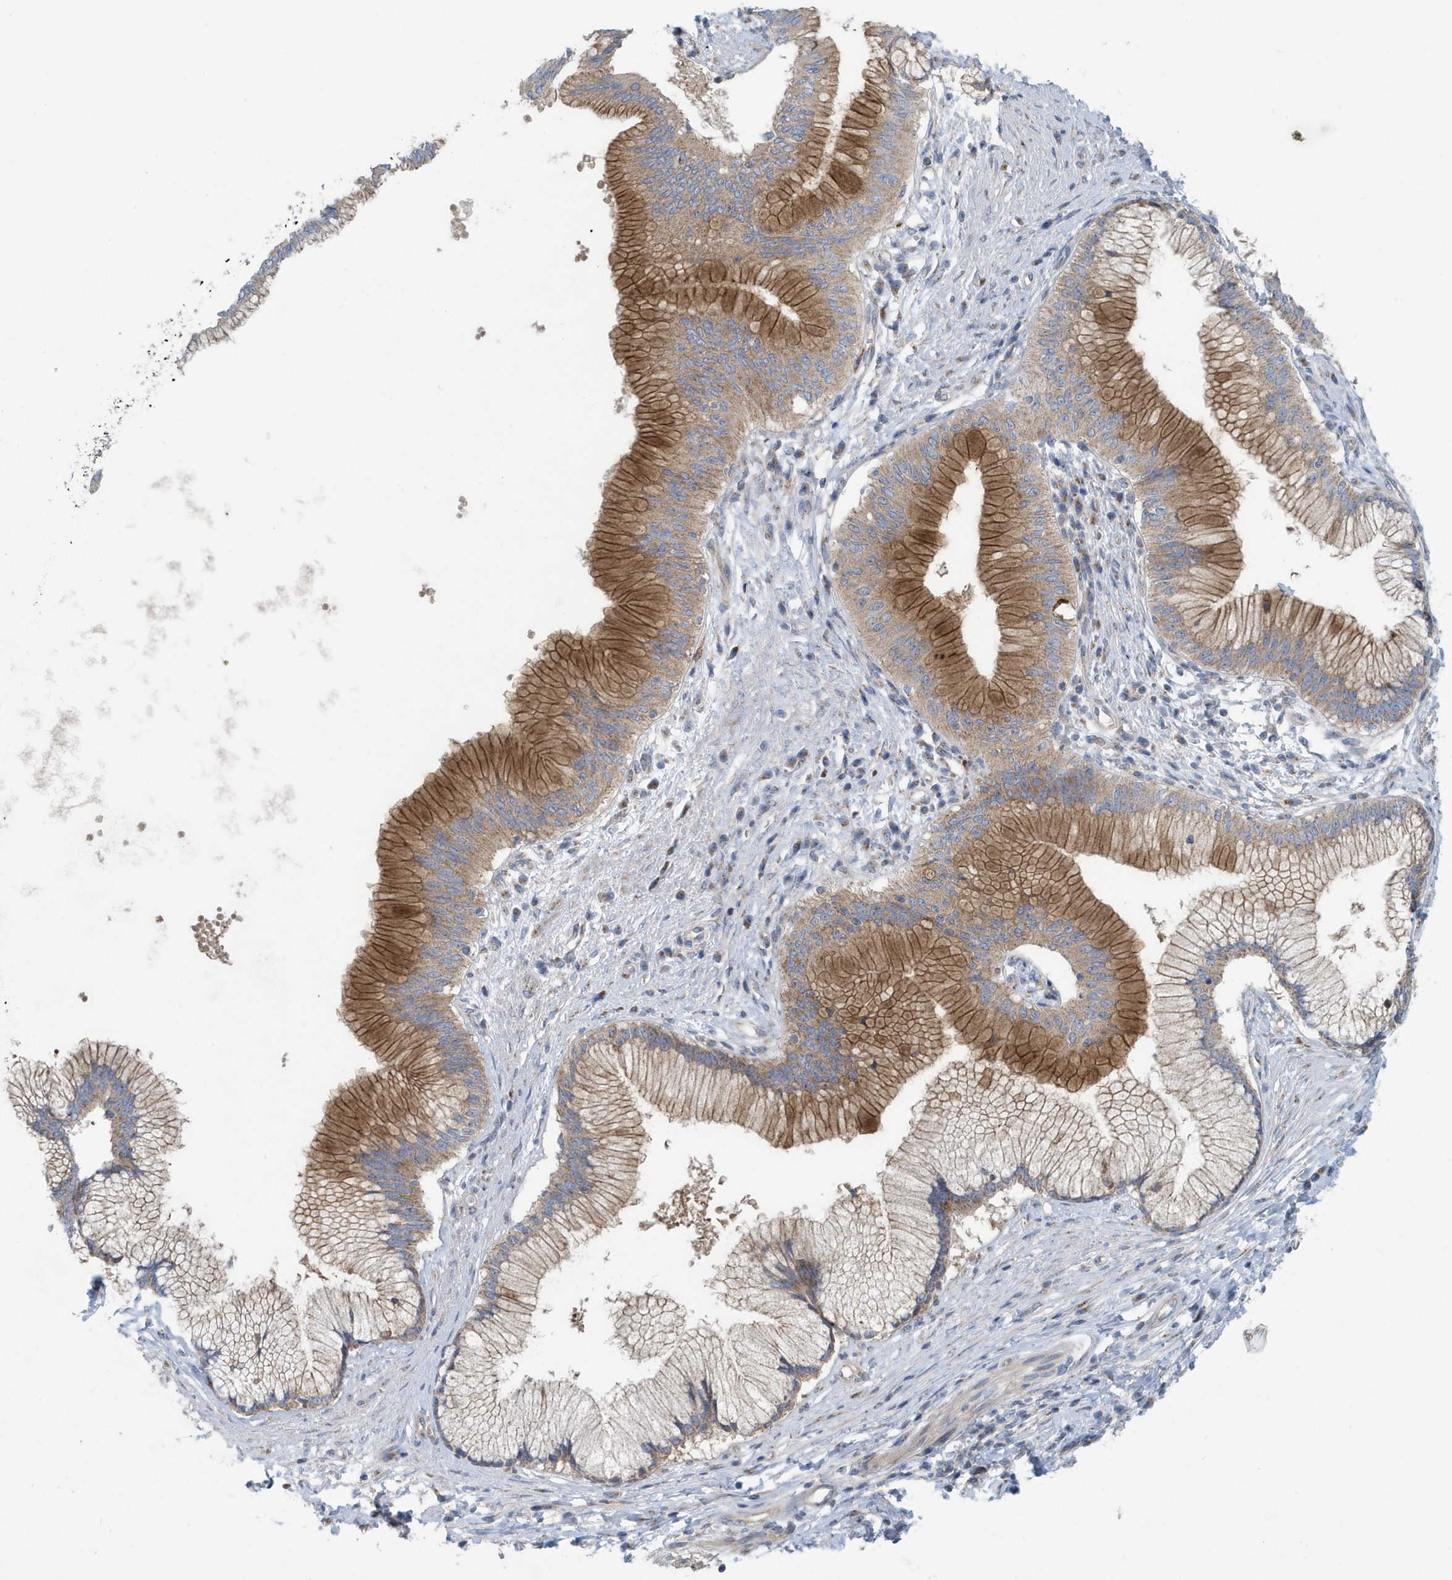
{"staining": {"intensity": "moderate", "quantity": "25%-75%", "location": "cytoplasmic/membranous"}, "tissue": "pancreatic cancer", "cell_type": "Tumor cells", "image_type": "cancer", "snomed": [{"axis": "morphology", "description": "Adenocarcinoma, NOS"}, {"axis": "topography", "description": "Pancreas"}], "caption": "Brown immunohistochemical staining in pancreatic cancer reveals moderate cytoplasmic/membranous staining in approximately 25%-75% of tumor cells.", "gene": "PPM1M", "patient": {"sex": "male", "age": 68}}